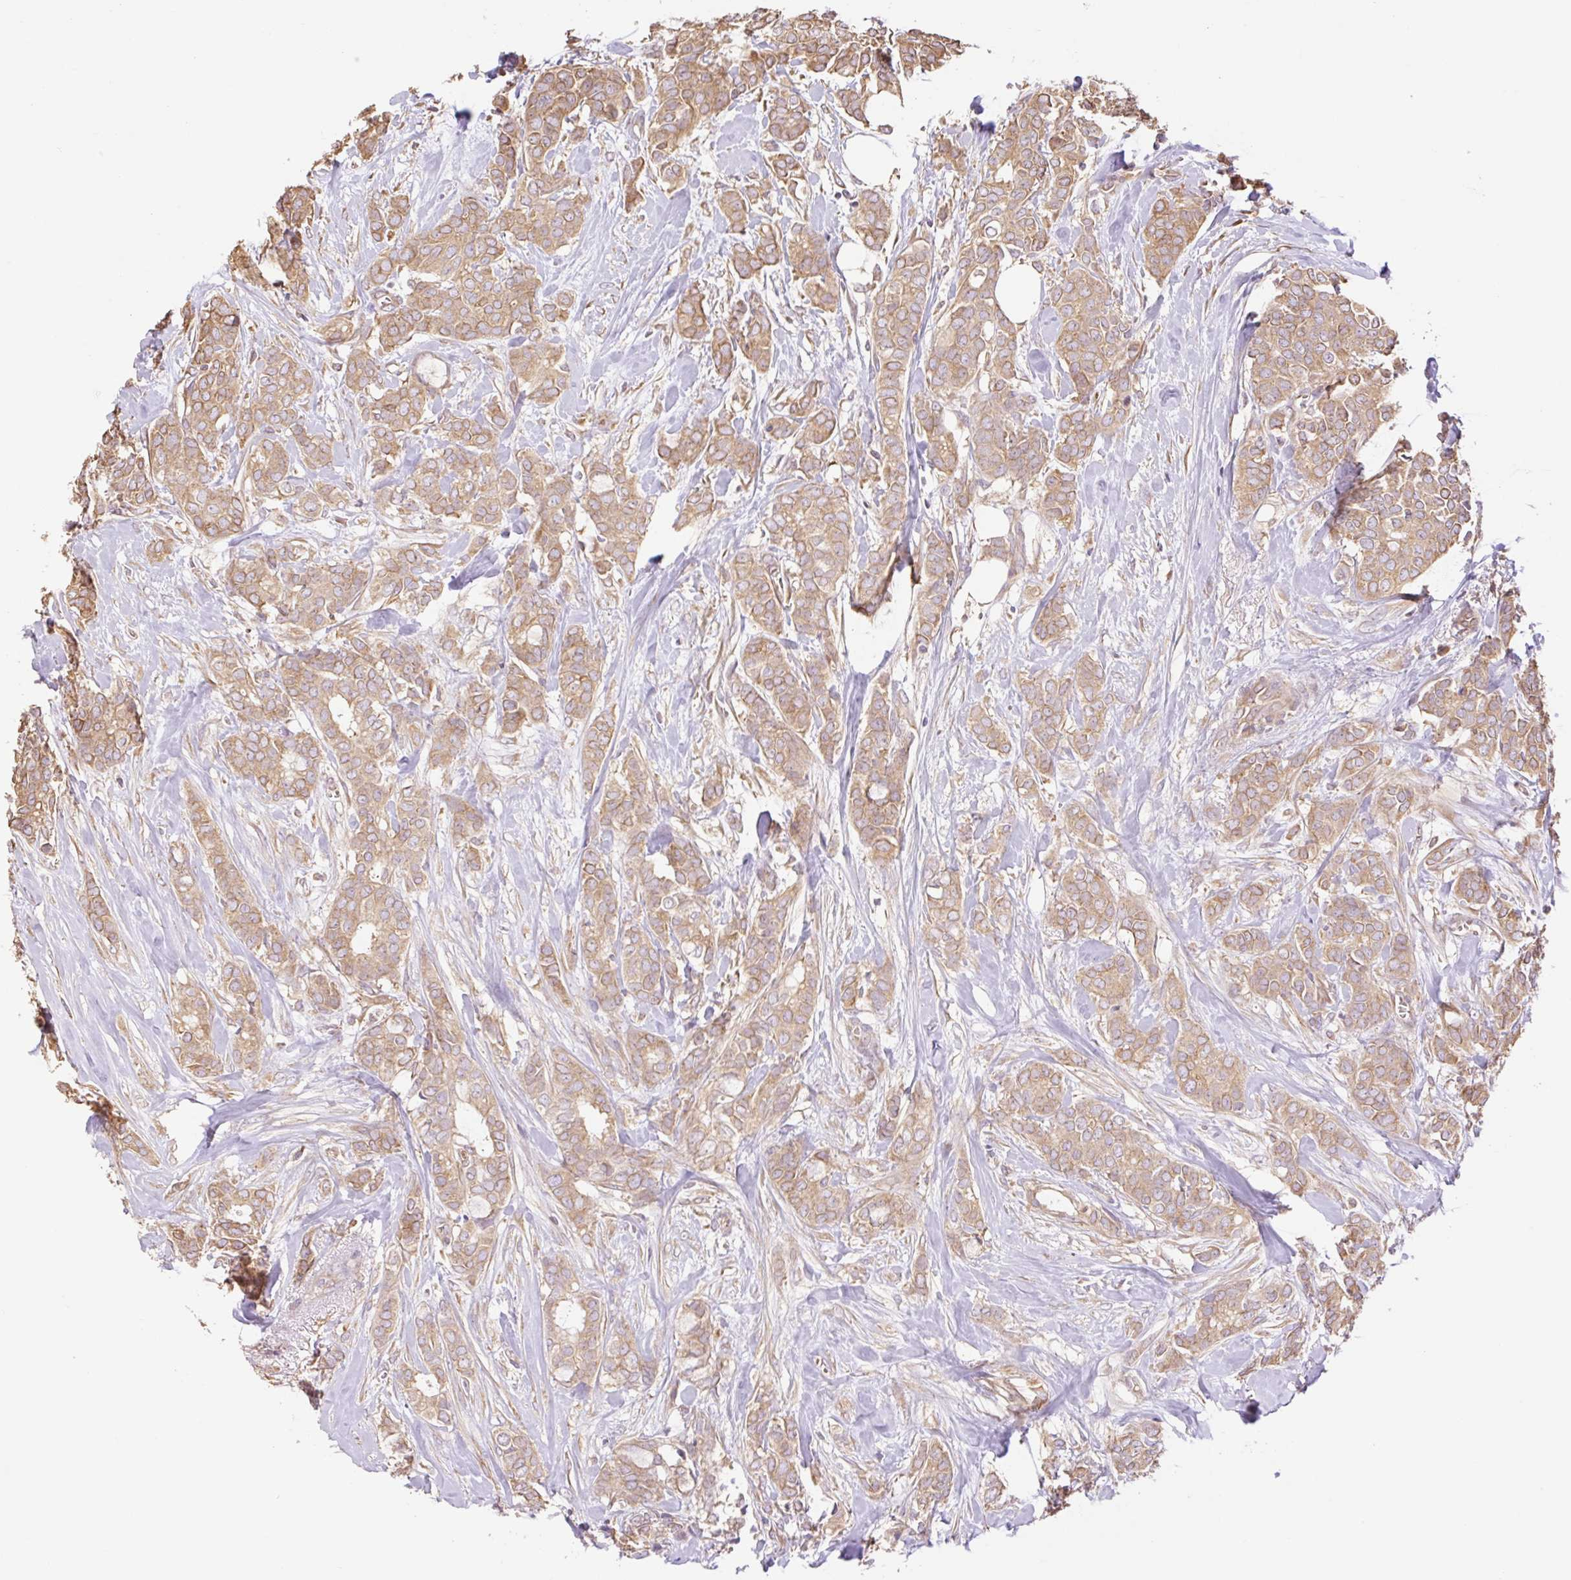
{"staining": {"intensity": "moderate", "quantity": ">75%", "location": "cytoplasmic/membranous"}, "tissue": "breast cancer", "cell_type": "Tumor cells", "image_type": "cancer", "snomed": [{"axis": "morphology", "description": "Duct carcinoma"}, {"axis": "topography", "description": "Breast"}], "caption": "Human intraductal carcinoma (breast) stained with a protein marker exhibits moderate staining in tumor cells.", "gene": "DESI1", "patient": {"sex": "female", "age": 84}}